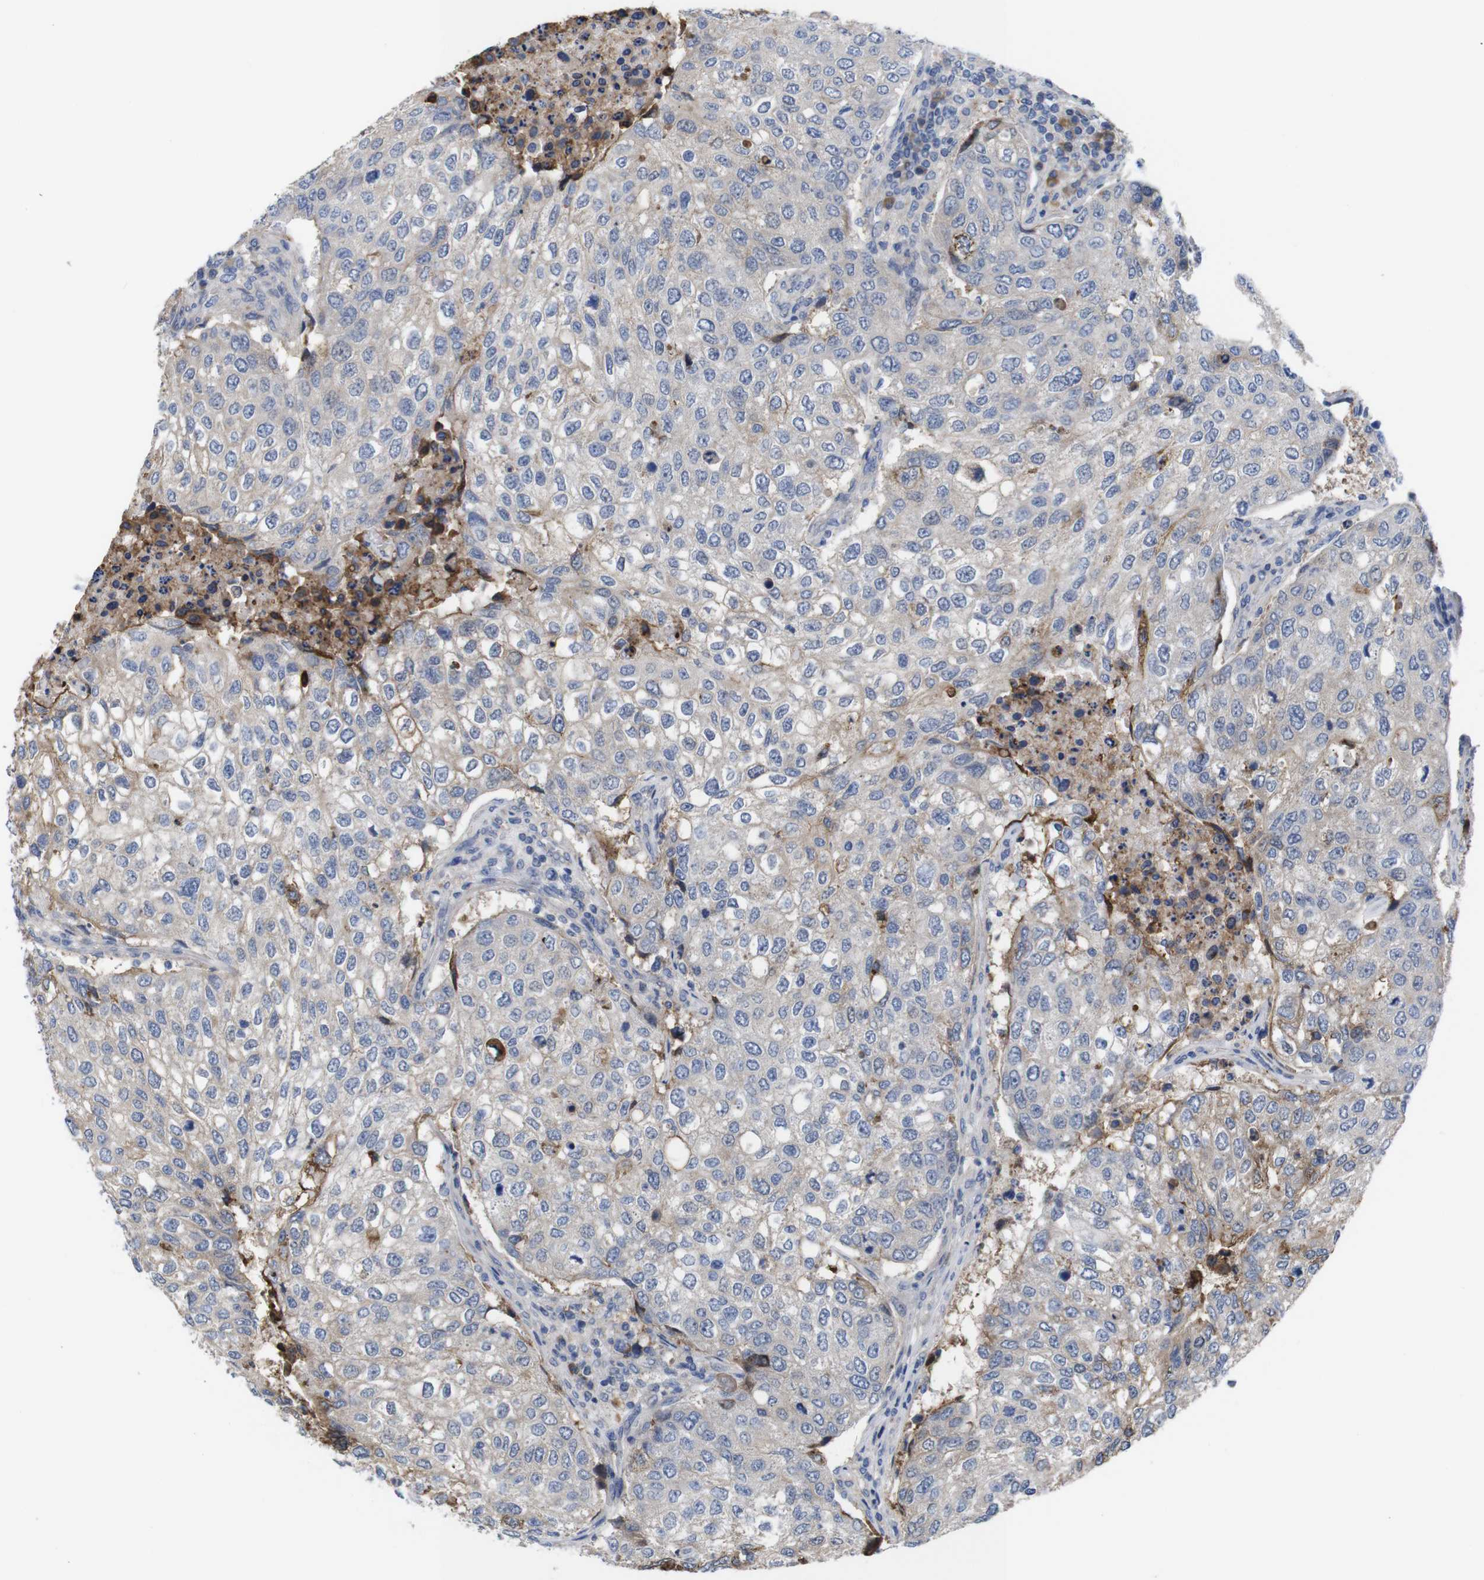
{"staining": {"intensity": "weak", "quantity": "25%-75%", "location": "cytoplasmic/membranous"}, "tissue": "urothelial cancer", "cell_type": "Tumor cells", "image_type": "cancer", "snomed": [{"axis": "morphology", "description": "Urothelial carcinoma, High grade"}, {"axis": "topography", "description": "Lymph node"}, {"axis": "topography", "description": "Urinary bladder"}], "caption": "A low amount of weak cytoplasmic/membranous staining is seen in approximately 25%-75% of tumor cells in urothelial cancer tissue. (Stains: DAB in brown, nuclei in blue, Microscopy: brightfield microscopy at high magnification).", "gene": "USH1C", "patient": {"sex": "male", "age": 51}}